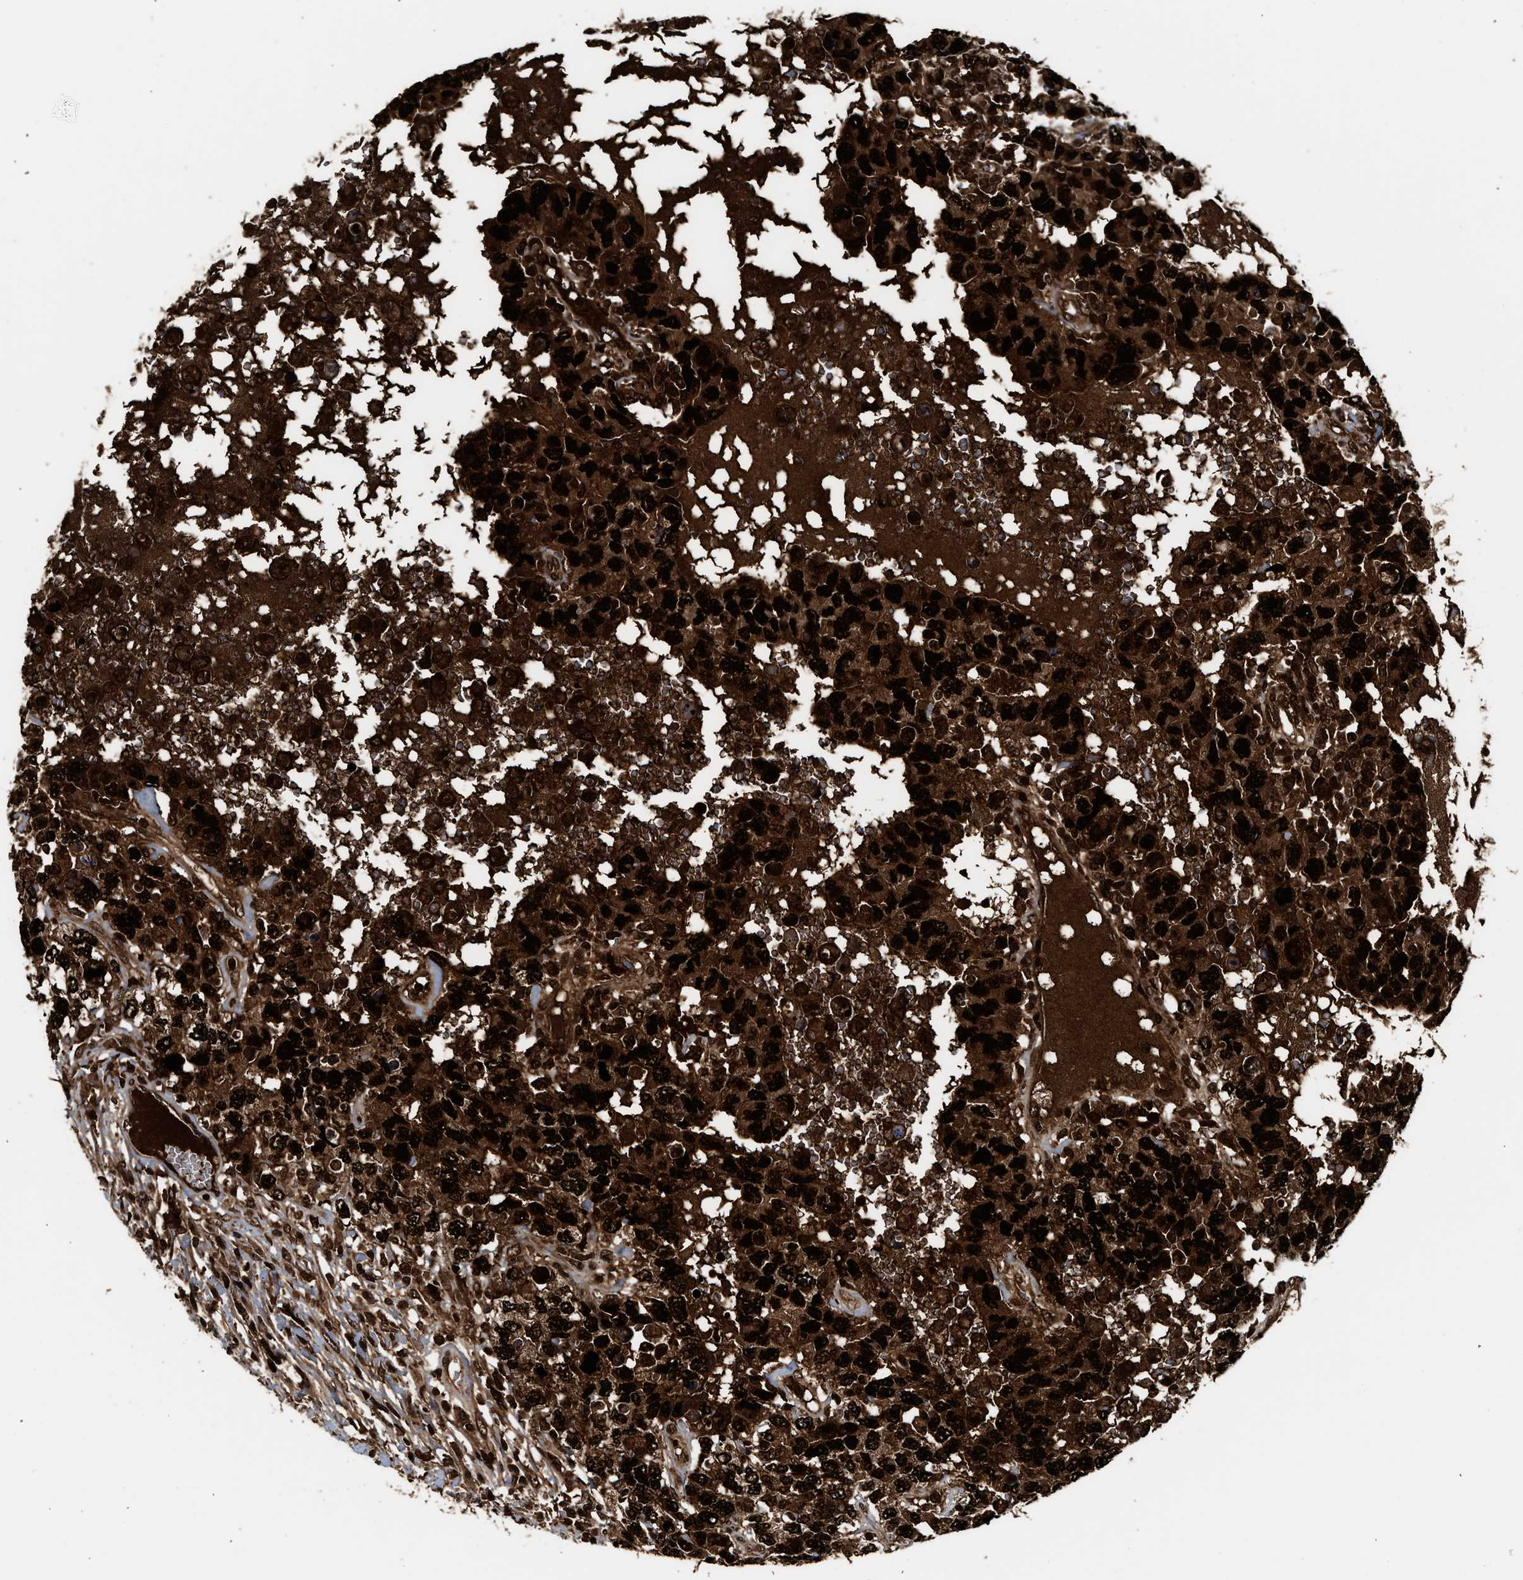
{"staining": {"intensity": "strong", "quantity": ">75%", "location": "cytoplasmic/membranous,nuclear"}, "tissue": "testis cancer", "cell_type": "Tumor cells", "image_type": "cancer", "snomed": [{"axis": "morphology", "description": "Carcinoma, Embryonal, NOS"}, {"axis": "topography", "description": "Testis"}], "caption": "Testis embryonal carcinoma tissue exhibits strong cytoplasmic/membranous and nuclear positivity in approximately >75% of tumor cells", "gene": "MDM2", "patient": {"sex": "male", "age": 26}}